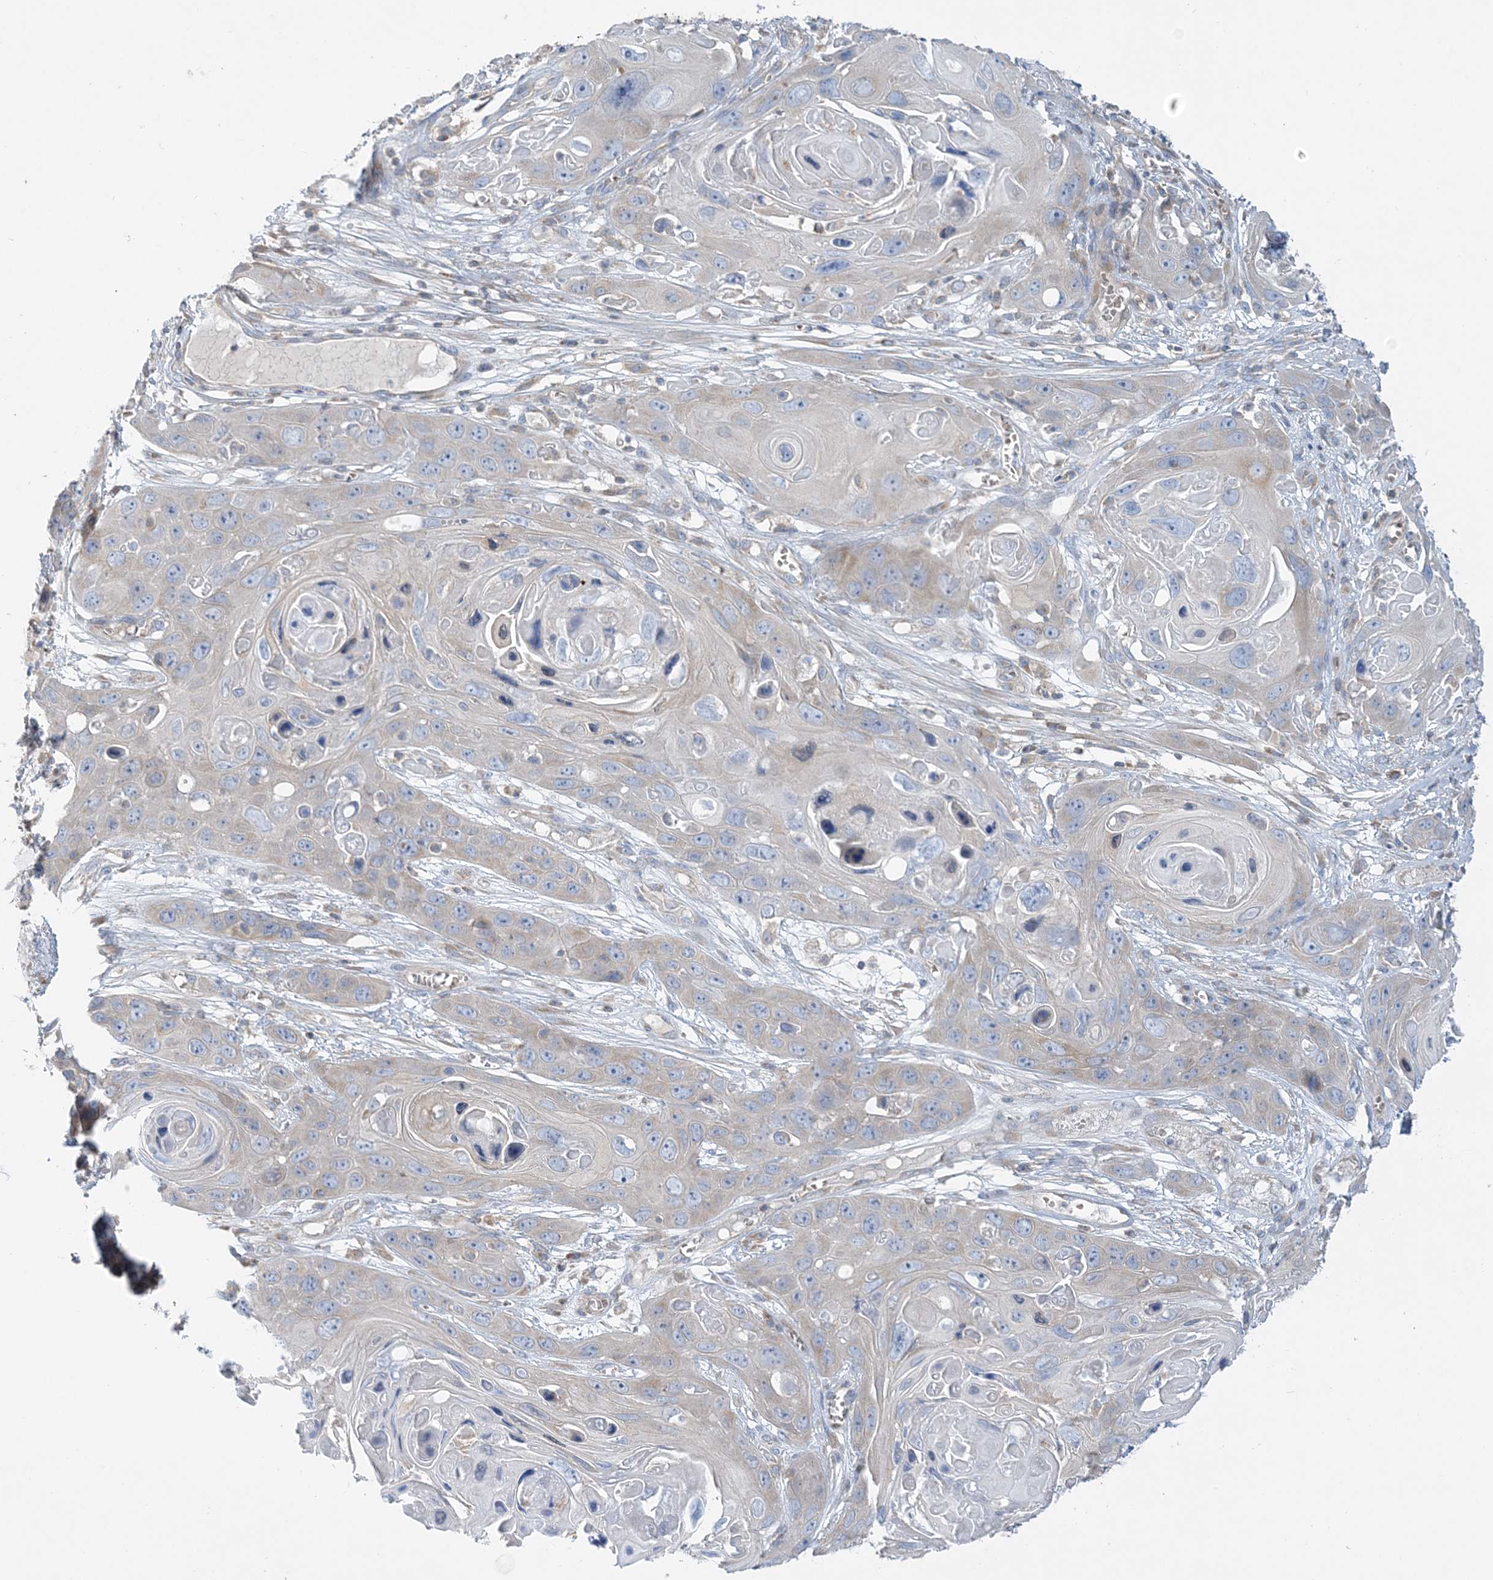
{"staining": {"intensity": "negative", "quantity": "none", "location": "none"}, "tissue": "skin cancer", "cell_type": "Tumor cells", "image_type": "cancer", "snomed": [{"axis": "morphology", "description": "Squamous cell carcinoma, NOS"}, {"axis": "topography", "description": "Skin"}], "caption": "Immunohistochemistry (IHC) micrograph of neoplastic tissue: skin cancer (squamous cell carcinoma) stained with DAB reveals no significant protein positivity in tumor cells. The staining was performed using DAB (3,3'-diaminobenzidine) to visualize the protein expression in brown, while the nuclei were stained in blue with hematoxylin (Magnification: 20x).", "gene": "FAM114A2", "patient": {"sex": "male", "age": 55}}